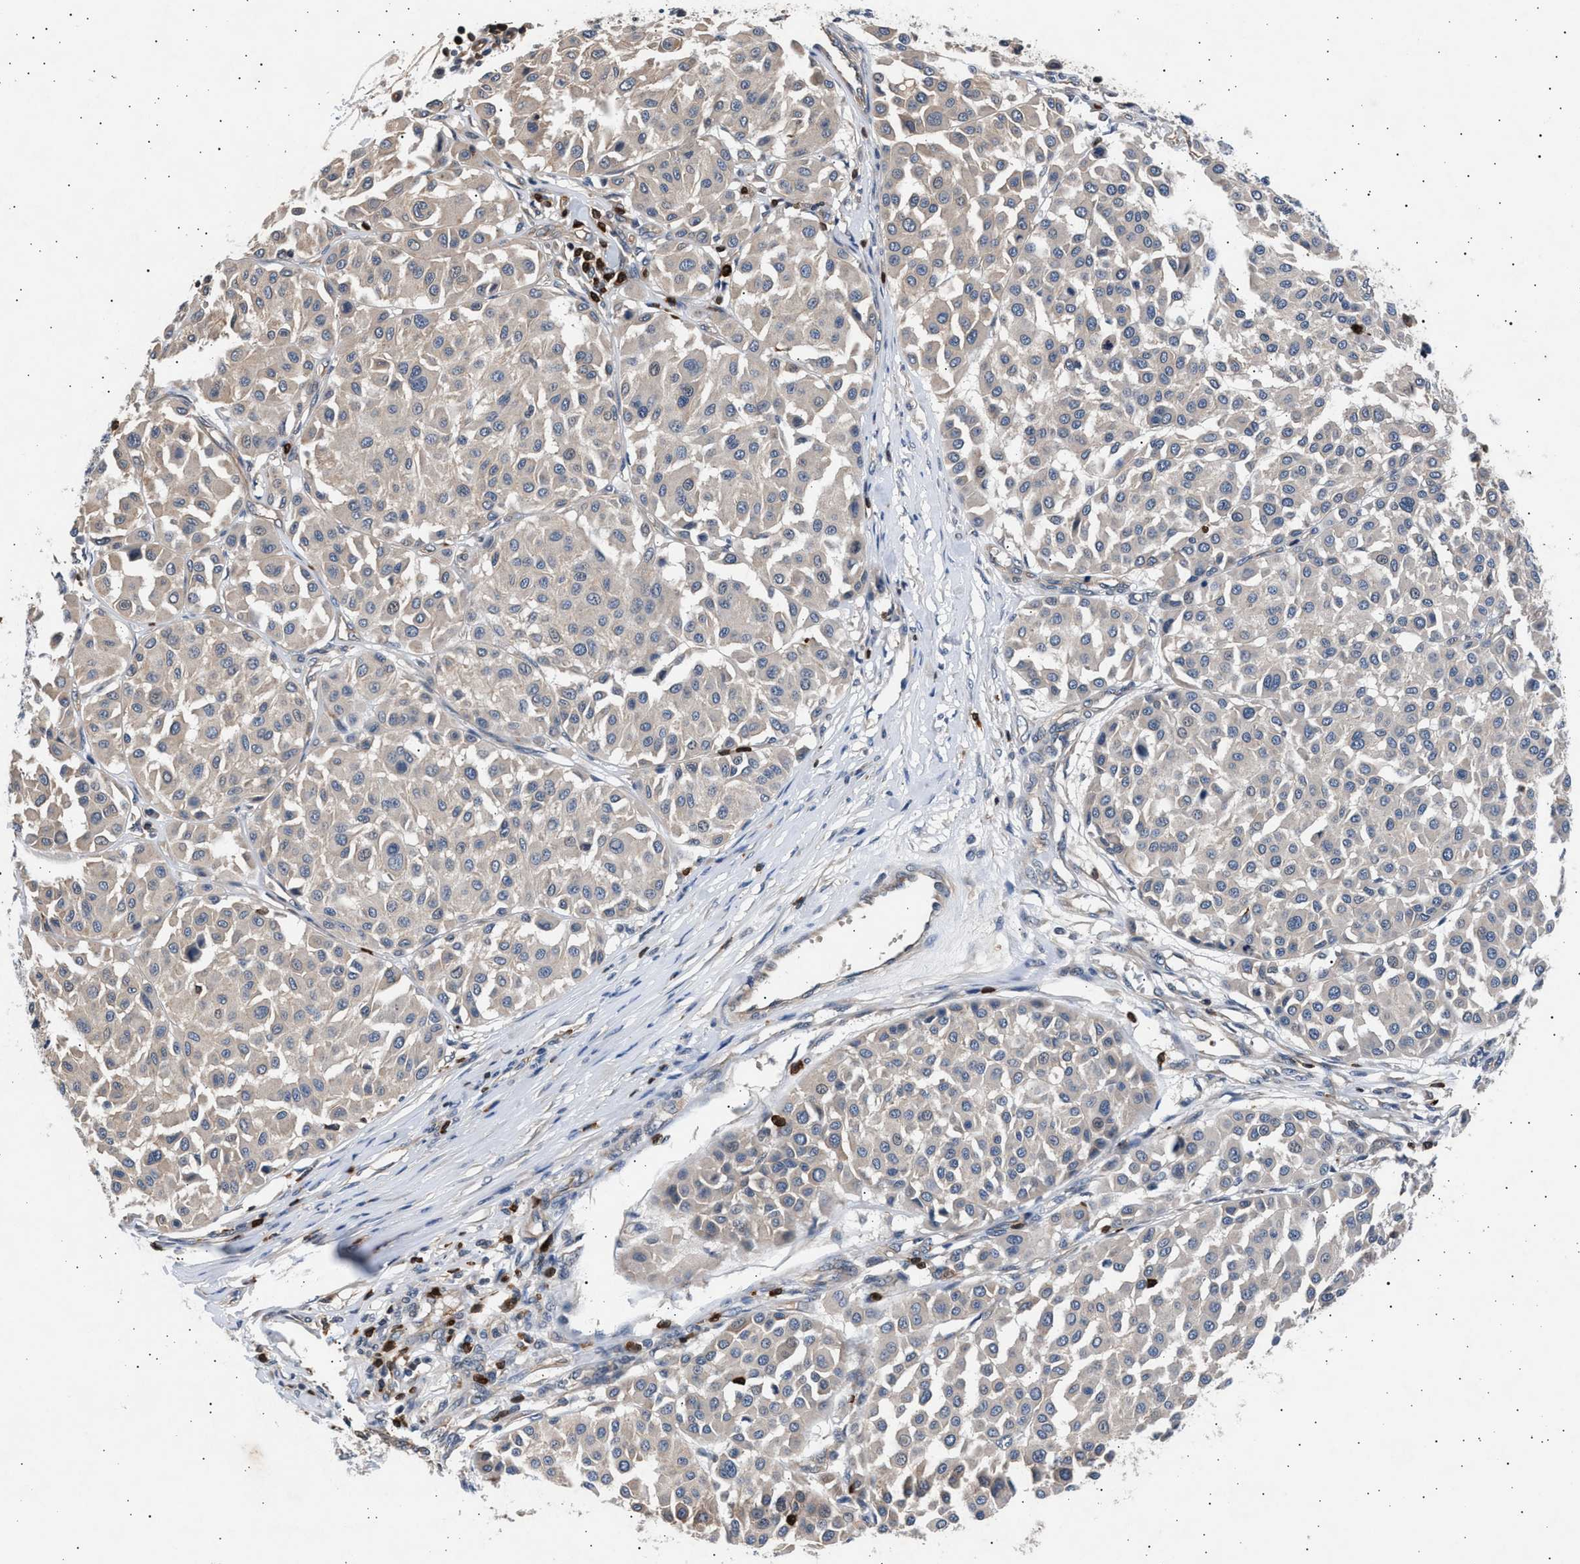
{"staining": {"intensity": "negative", "quantity": "none", "location": "none"}, "tissue": "melanoma", "cell_type": "Tumor cells", "image_type": "cancer", "snomed": [{"axis": "morphology", "description": "Malignant melanoma, Metastatic site"}, {"axis": "topography", "description": "Soft tissue"}], "caption": "High magnification brightfield microscopy of melanoma stained with DAB (3,3'-diaminobenzidine) (brown) and counterstained with hematoxylin (blue): tumor cells show no significant expression.", "gene": "GRAP2", "patient": {"sex": "male", "age": 41}}